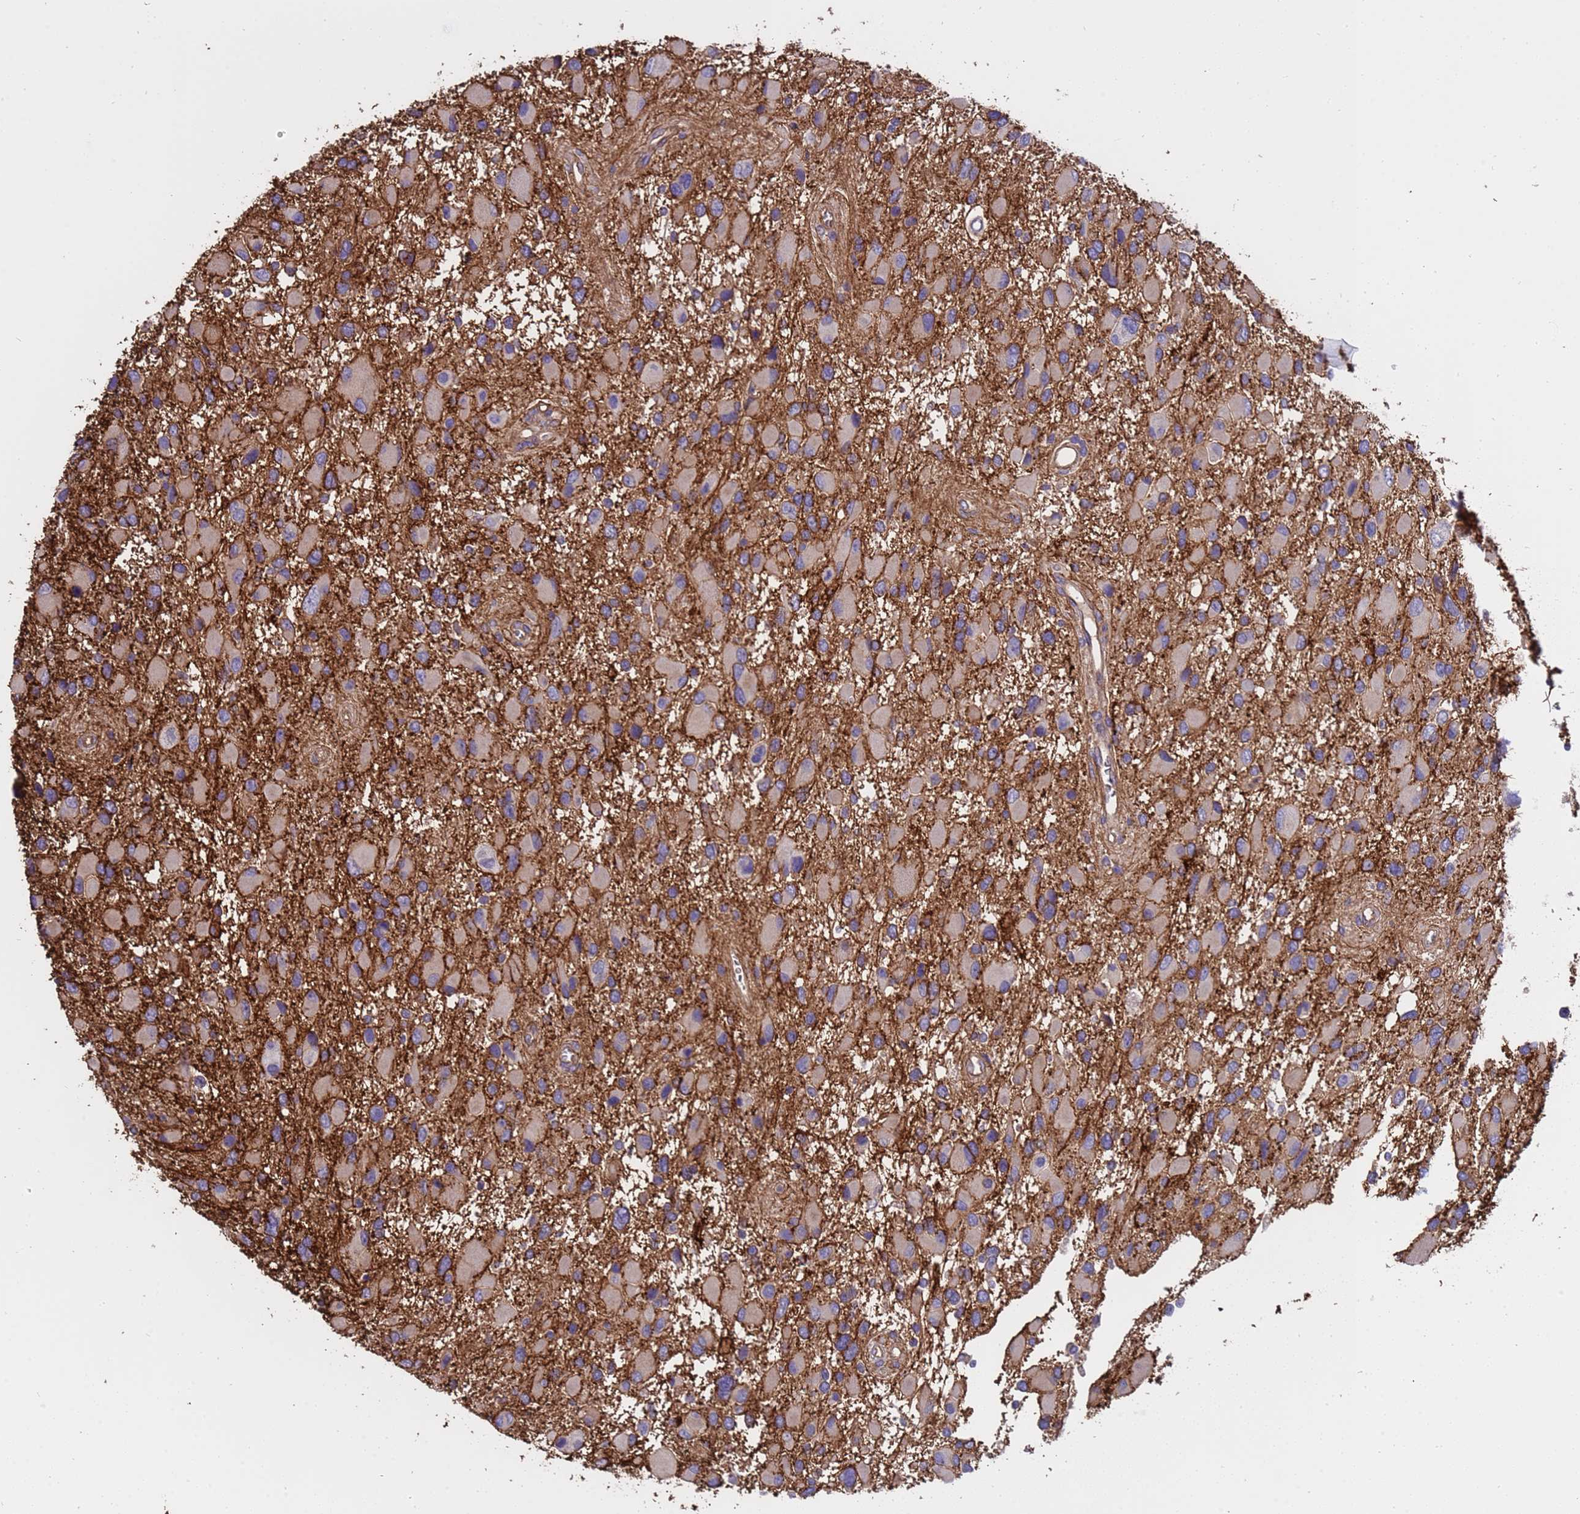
{"staining": {"intensity": "weak", "quantity": ">75%", "location": "cytoplasmic/membranous"}, "tissue": "glioma", "cell_type": "Tumor cells", "image_type": "cancer", "snomed": [{"axis": "morphology", "description": "Glioma, malignant, High grade"}, {"axis": "topography", "description": "Brain"}], "caption": "Weak cytoplasmic/membranous positivity is present in approximately >75% of tumor cells in malignant glioma (high-grade).", "gene": "ZNF248", "patient": {"sex": "male", "age": 53}}